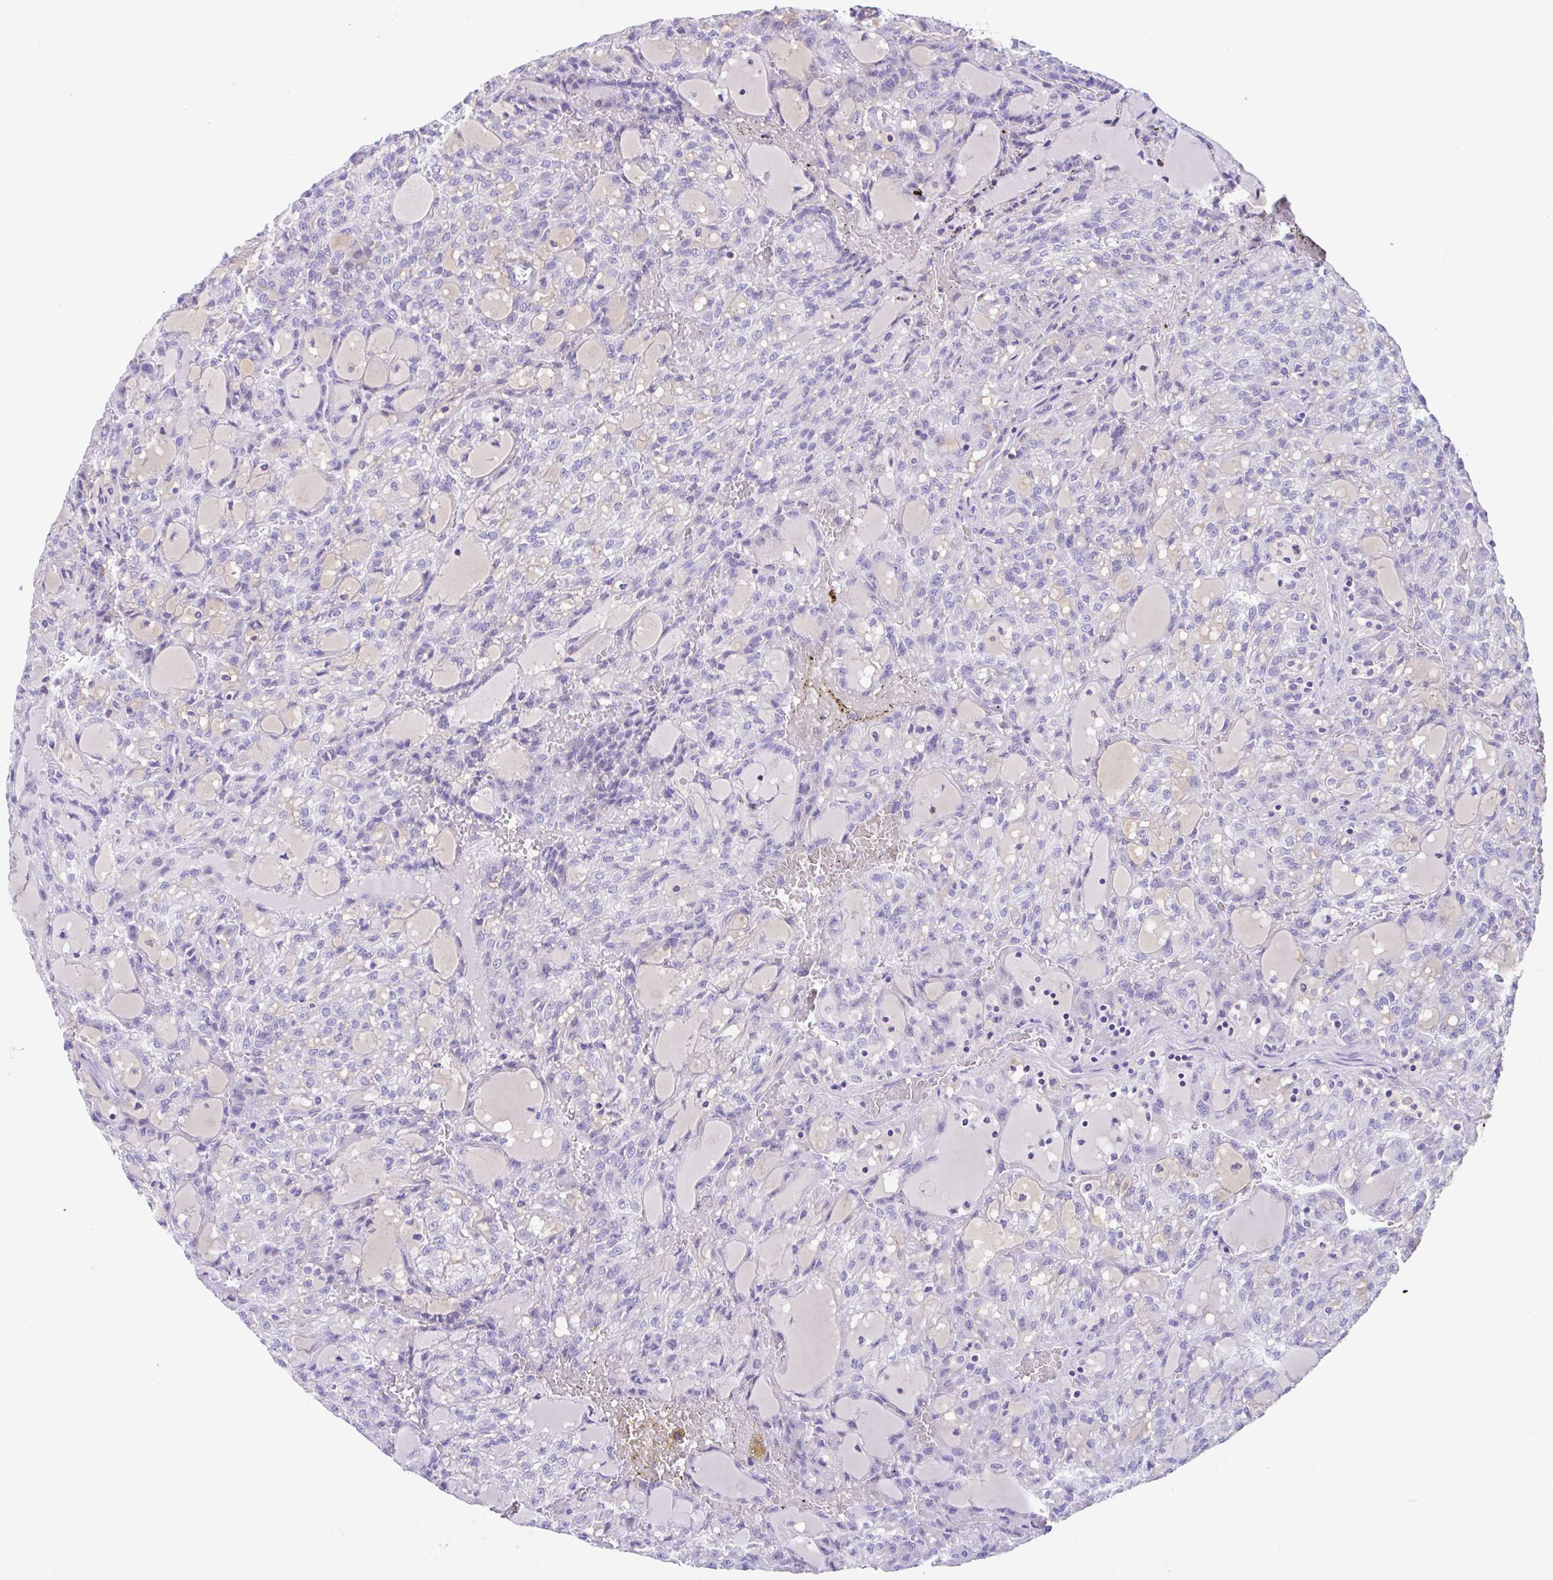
{"staining": {"intensity": "negative", "quantity": "none", "location": "none"}, "tissue": "renal cancer", "cell_type": "Tumor cells", "image_type": "cancer", "snomed": [{"axis": "morphology", "description": "Adenocarcinoma, NOS"}, {"axis": "topography", "description": "Kidney"}], "caption": "This is an immunohistochemistry (IHC) image of human renal adenocarcinoma. There is no positivity in tumor cells.", "gene": "SLC16A6", "patient": {"sex": "male", "age": 63}}